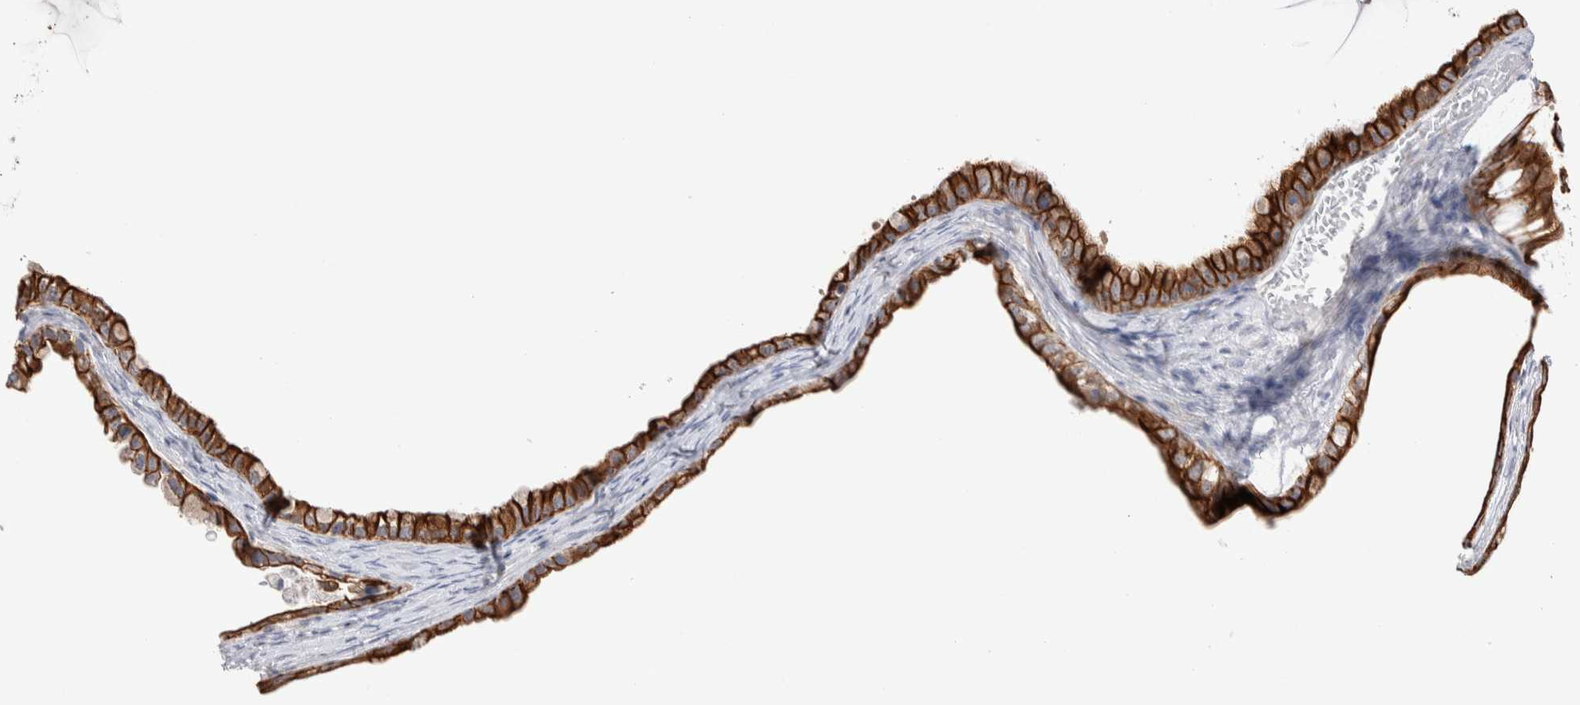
{"staining": {"intensity": "strong", "quantity": ">75%", "location": "cytoplasmic/membranous"}, "tissue": "ovarian cancer", "cell_type": "Tumor cells", "image_type": "cancer", "snomed": [{"axis": "morphology", "description": "Cystadenocarcinoma, mucinous, NOS"}, {"axis": "topography", "description": "Ovary"}], "caption": "High-power microscopy captured an IHC image of ovarian cancer, revealing strong cytoplasmic/membranous expression in about >75% of tumor cells.", "gene": "C1orf112", "patient": {"sex": "female", "age": 80}}